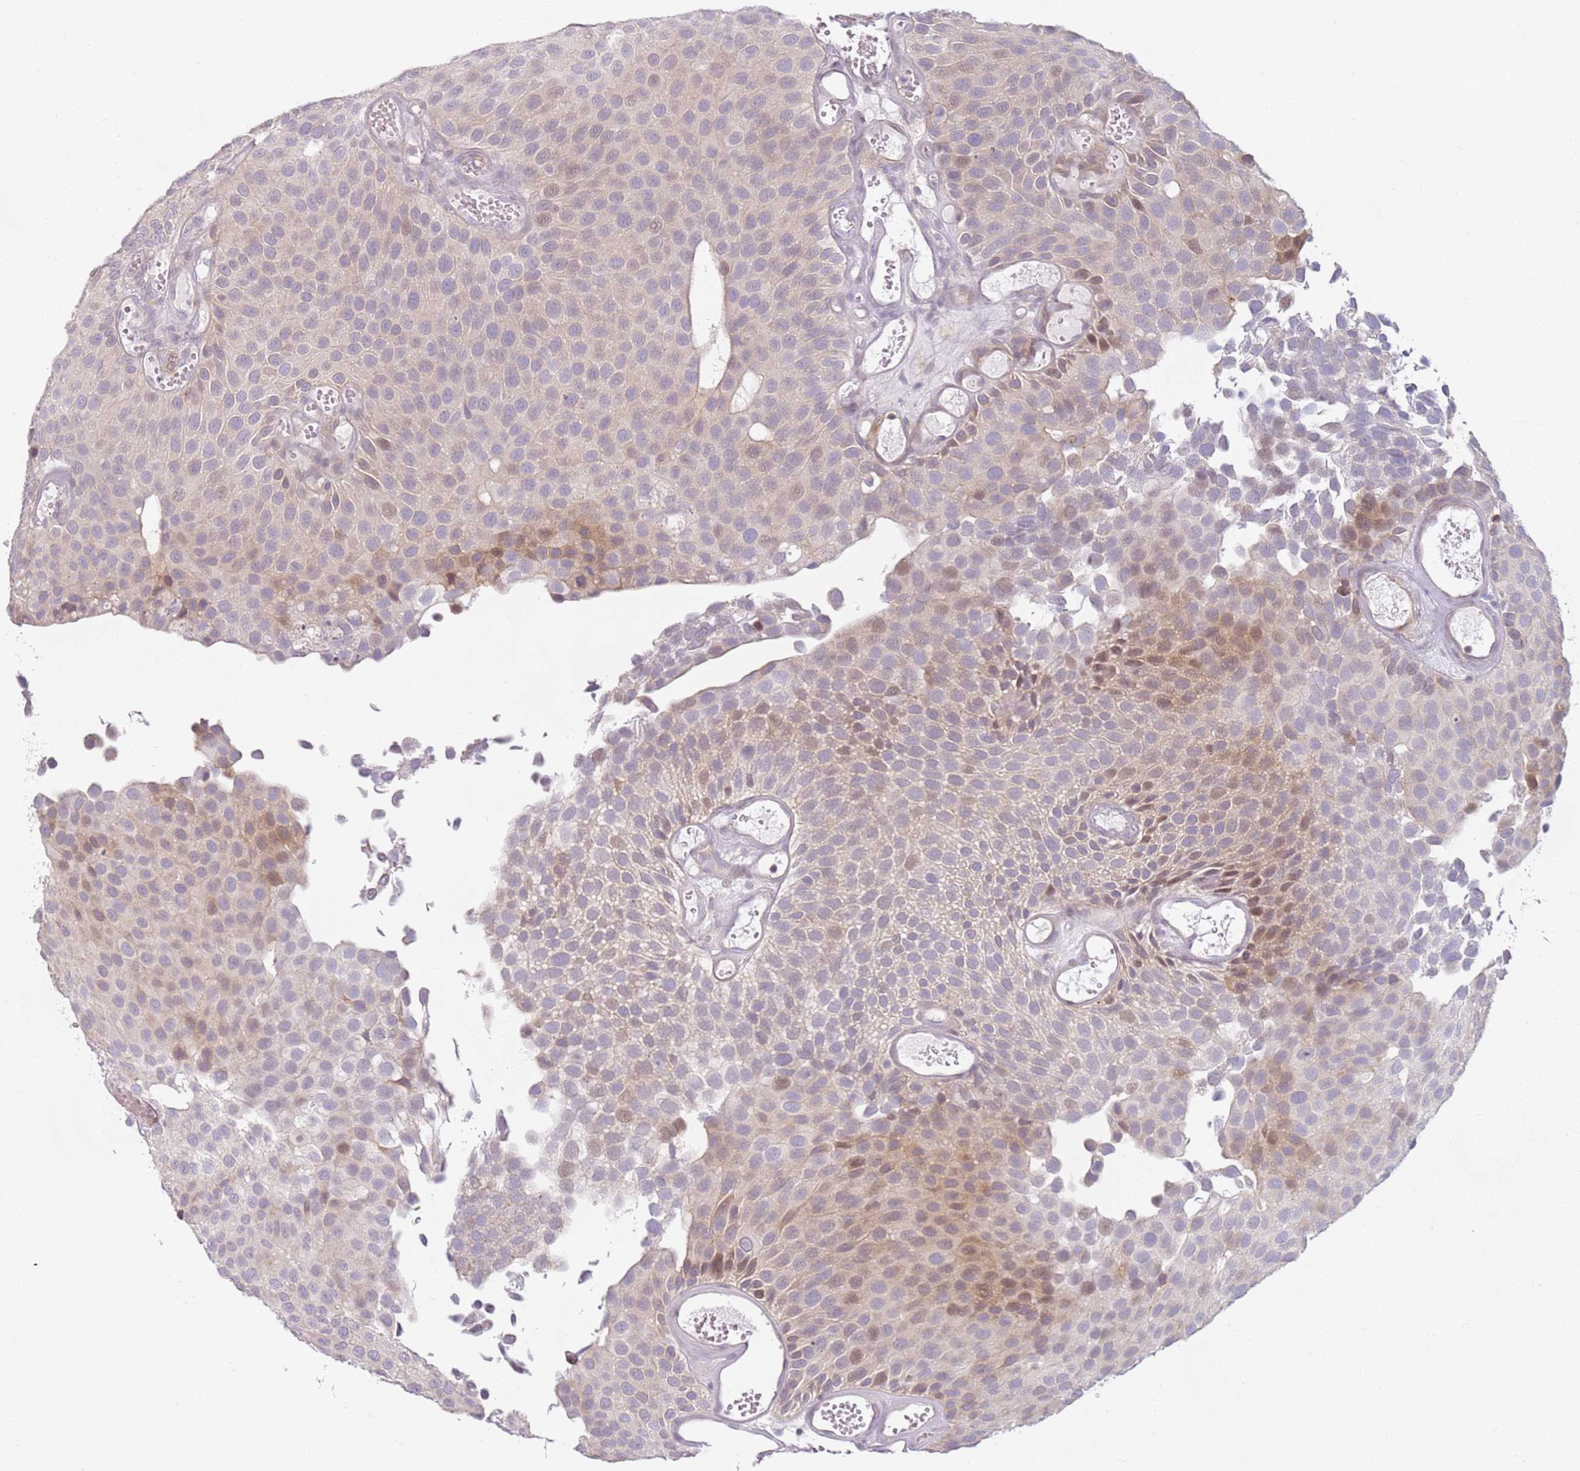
{"staining": {"intensity": "moderate", "quantity": "<25%", "location": "cytoplasmic/membranous,nuclear"}, "tissue": "urothelial cancer", "cell_type": "Tumor cells", "image_type": "cancer", "snomed": [{"axis": "morphology", "description": "Urothelial carcinoma, Low grade"}, {"axis": "topography", "description": "Urinary bladder"}], "caption": "The immunohistochemical stain highlights moderate cytoplasmic/membranous and nuclear expression in tumor cells of urothelial cancer tissue. Nuclei are stained in blue.", "gene": "DEFB116", "patient": {"sex": "male", "age": 89}}